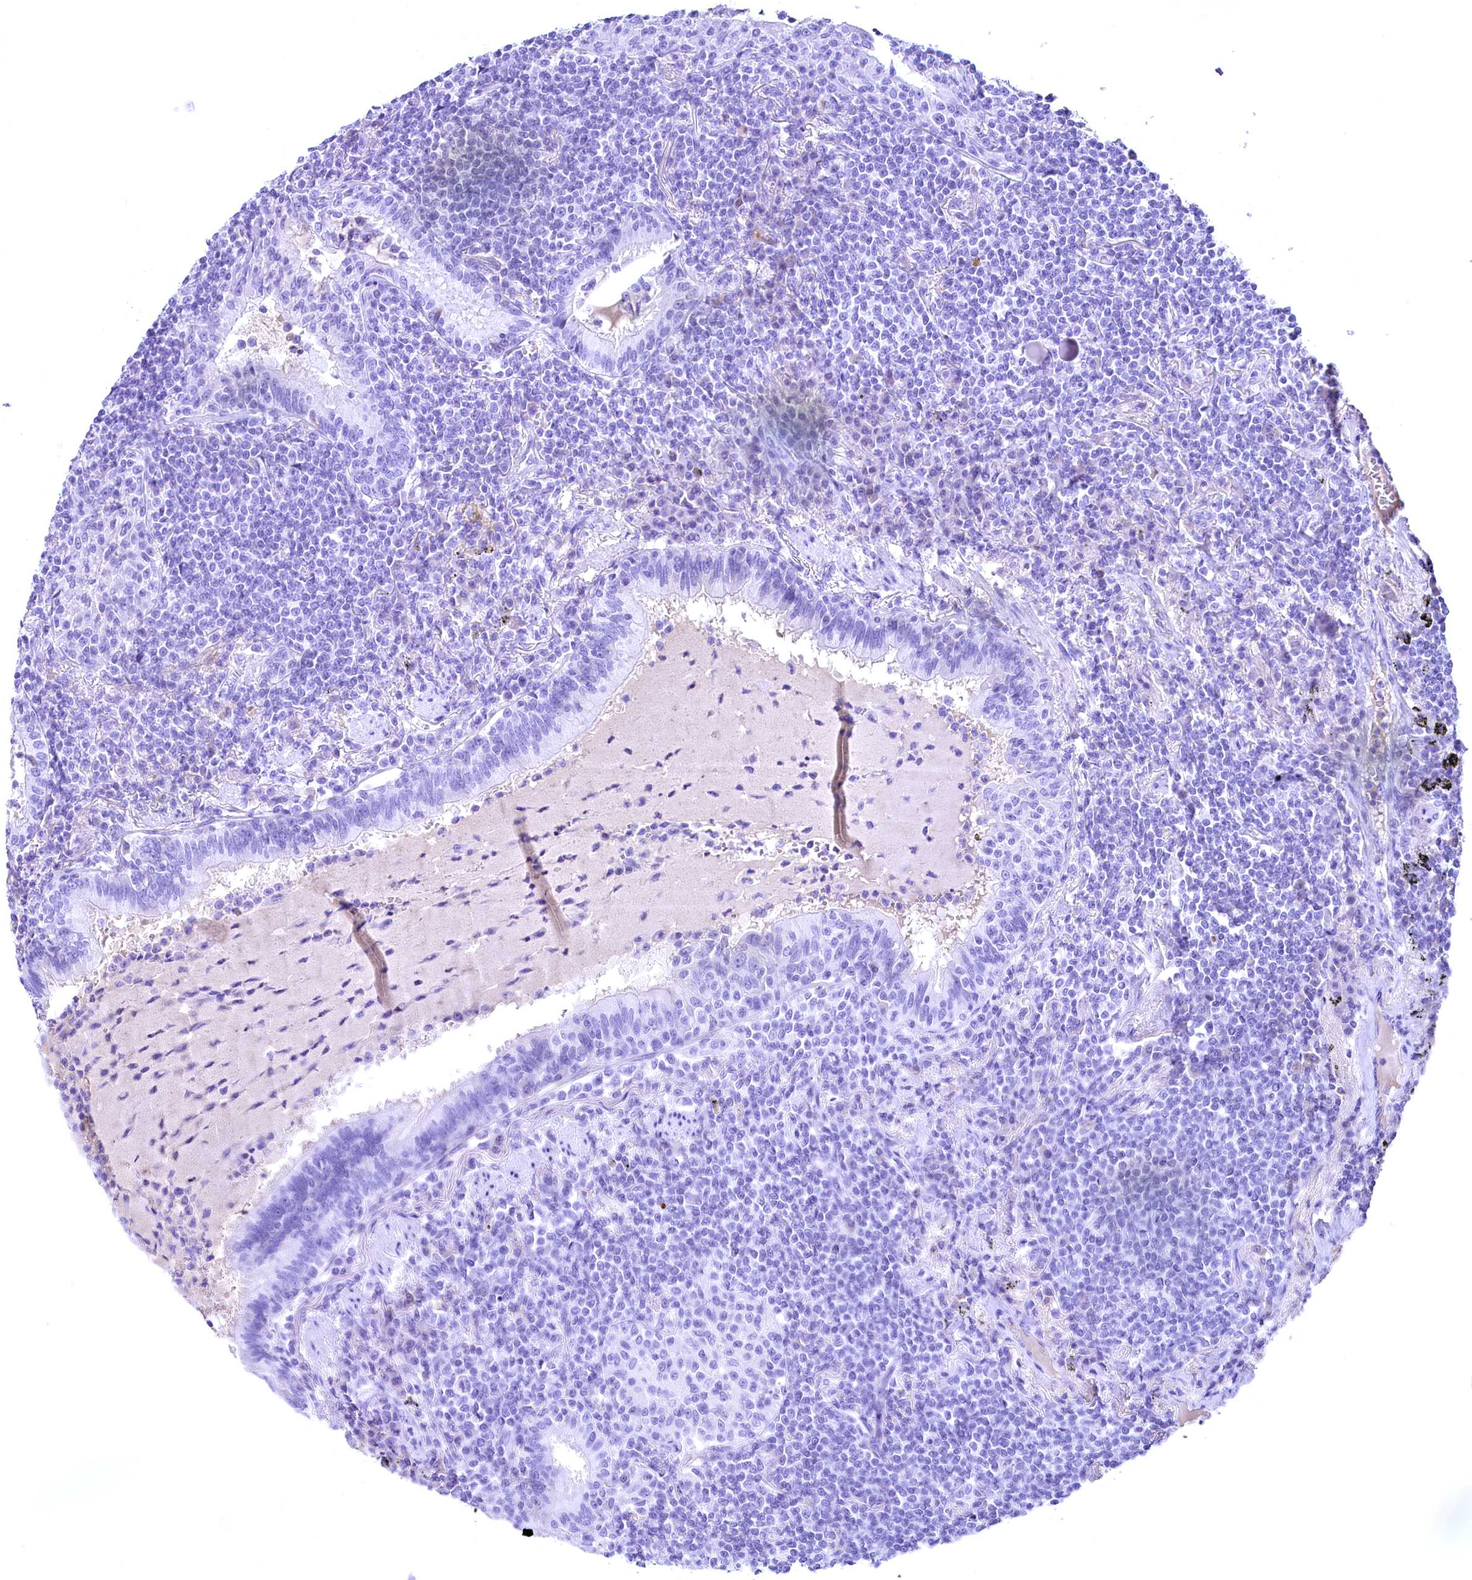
{"staining": {"intensity": "negative", "quantity": "none", "location": "none"}, "tissue": "lymphoma", "cell_type": "Tumor cells", "image_type": "cancer", "snomed": [{"axis": "morphology", "description": "Malignant lymphoma, non-Hodgkin's type, Low grade"}, {"axis": "topography", "description": "Lung"}], "caption": "Immunohistochemistry (IHC) micrograph of human malignant lymphoma, non-Hodgkin's type (low-grade) stained for a protein (brown), which exhibits no positivity in tumor cells. (DAB (3,3'-diaminobenzidine) immunohistochemistry (IHC) with hematoxylin counter stain).", "gene": "SKIDA1", "patient": {"sex": "female", "age": 71}}